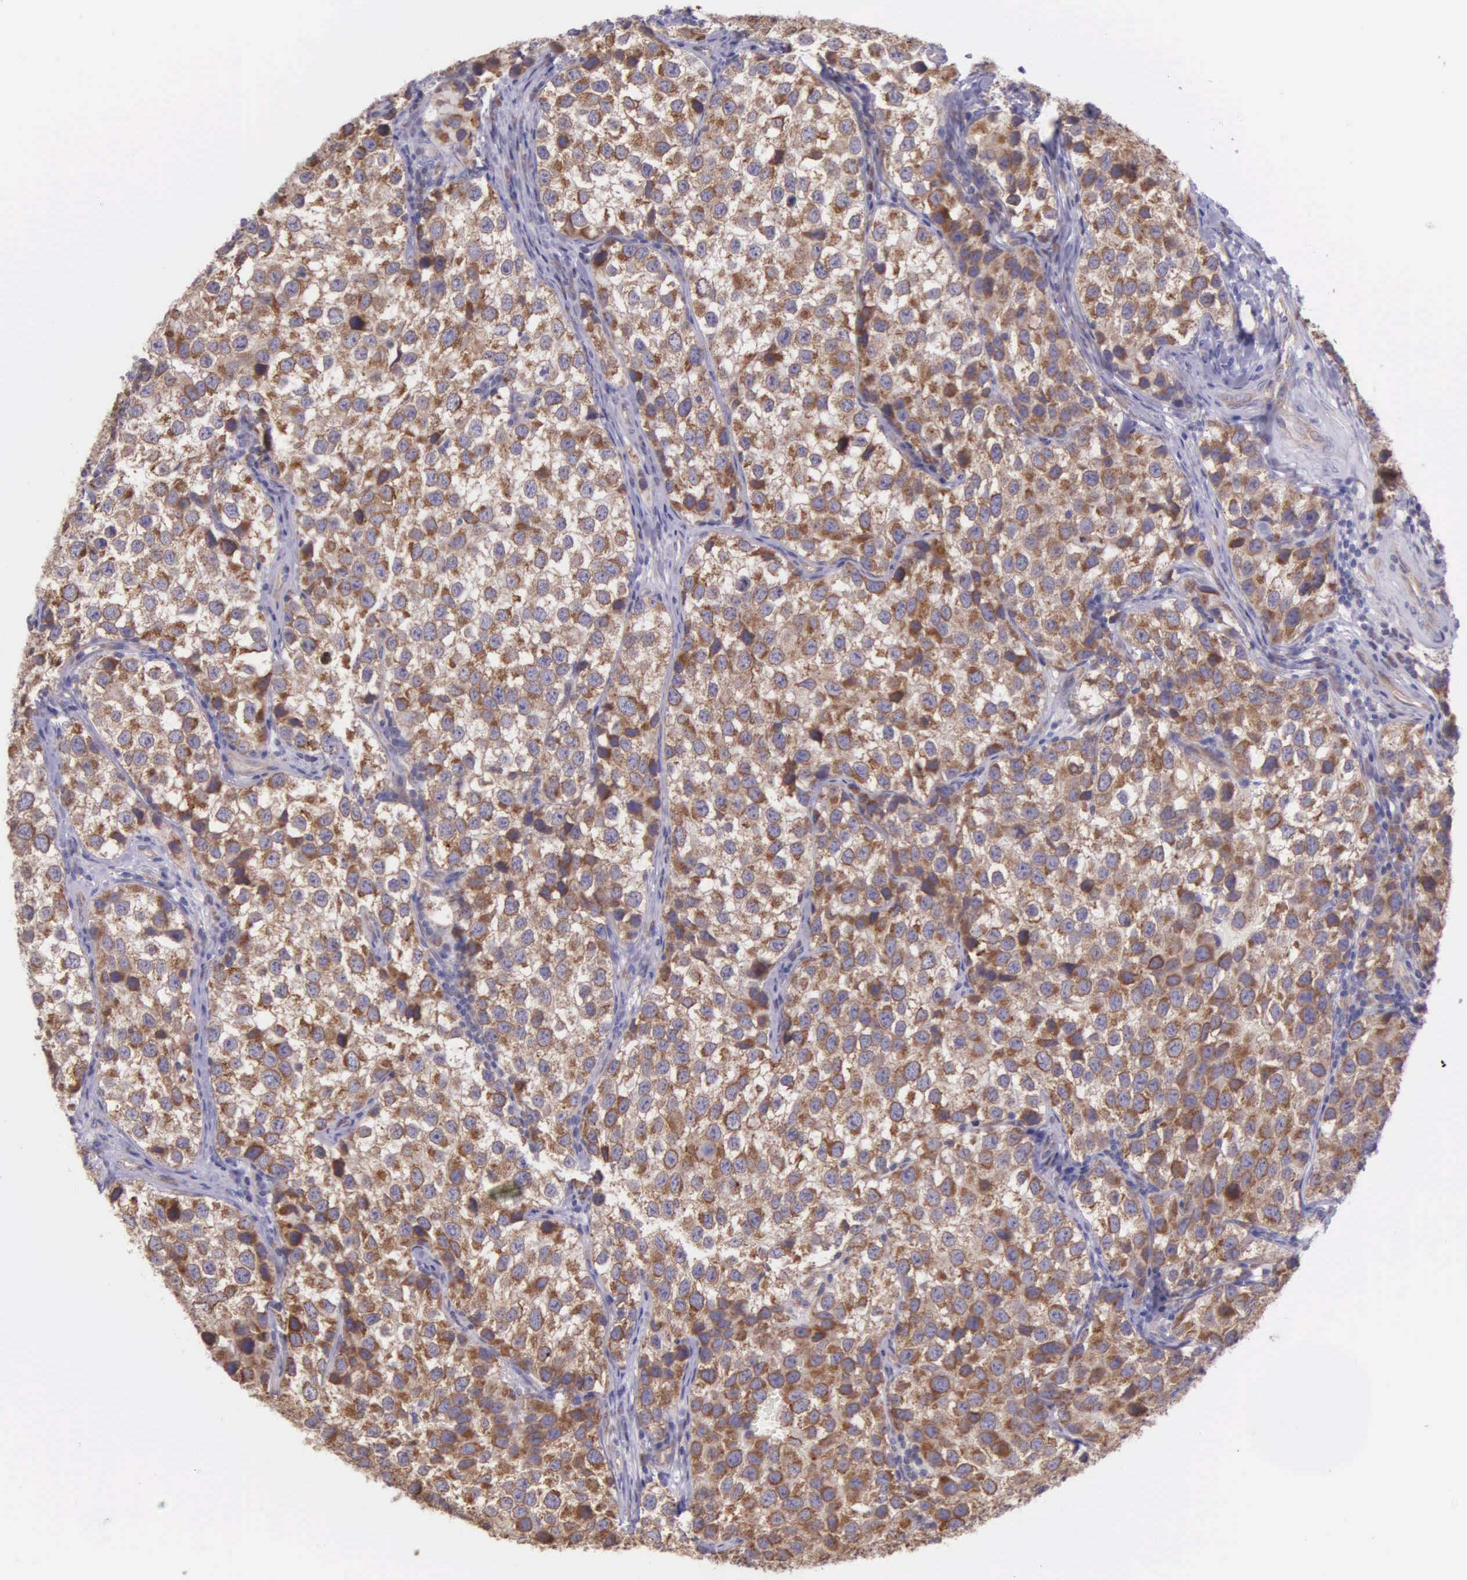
{"staining": {"intensity": "strong", "quantity": "25%-75%", "location": "cytoplasmic/membranous"}, "tissue": "testis cancer", "cell_type": "Tumor cells", "image_type": "cancer", "snomed": [{"axis": "morphology", "description": "Seminoma, NOS"}, {"axis": "topography", "description": "Testis"}], "caption": "There is high levels of strong cytoplasmic/membranous expression in tumor cells of testis cancer, as demonstrated by immunohistochemical staining (brown color).", "gene": "NSDHL", "patient": {"sex": "male", "age": 39}}